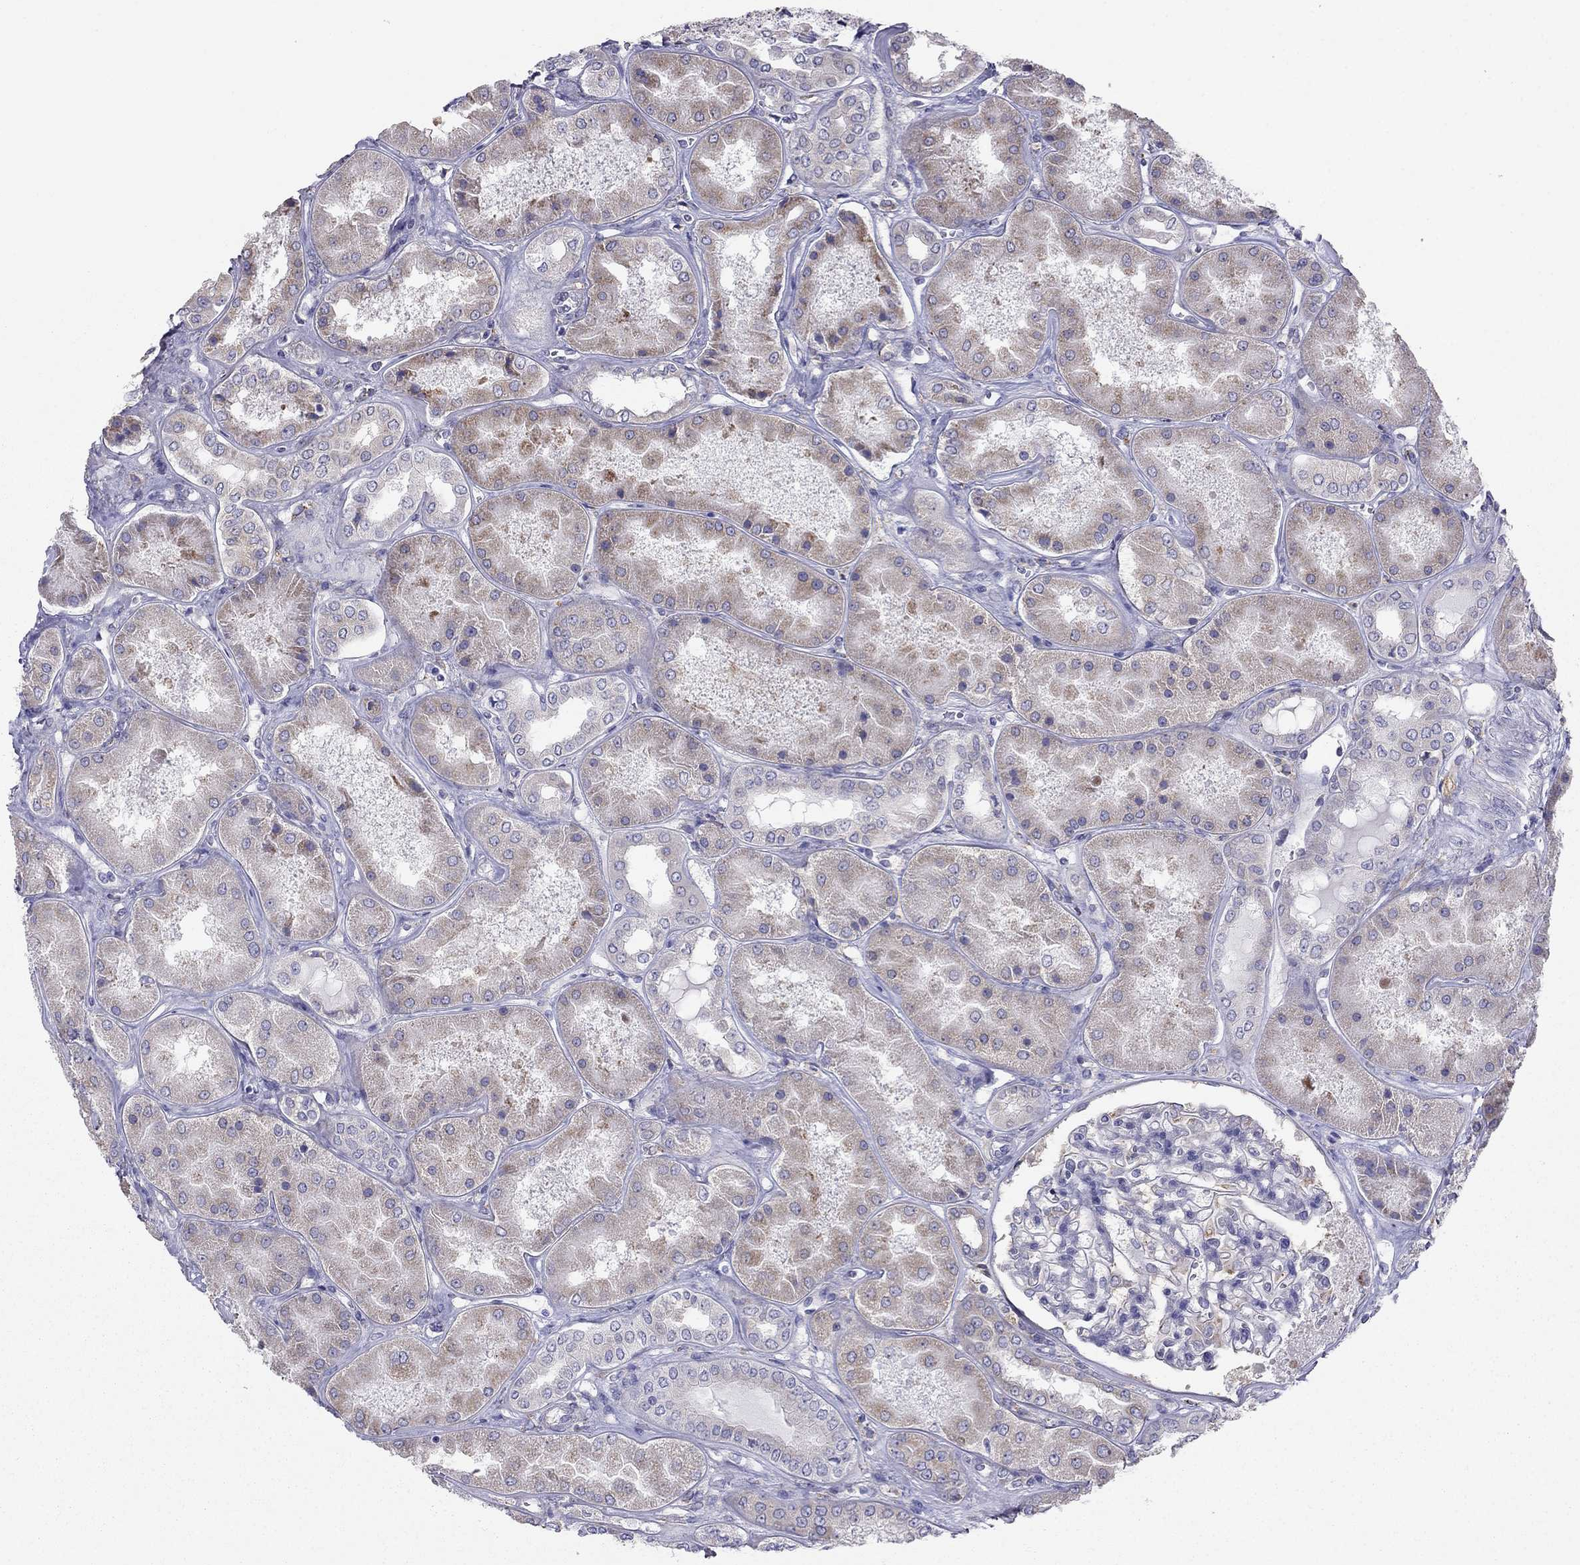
{"staining": {"intensity": "negative", "quantity": "none", "location": "none"}, "tissue": "kidney", "cell_type": "Cells in glomeruli", "image_type": "normal", "snomed": [{"axis": "morphology", "description": "Normal tissue, NOS"}, {"axis": "topography", "description": "Kidney"}], "caption": "A high-resolution photomicrograph shows IHC staining of unremarkable kidney, which shows no significant positivity in cells in glomeruli.", "gene": "LONRF2", "patient": {"sex": "female", "age": 56}}